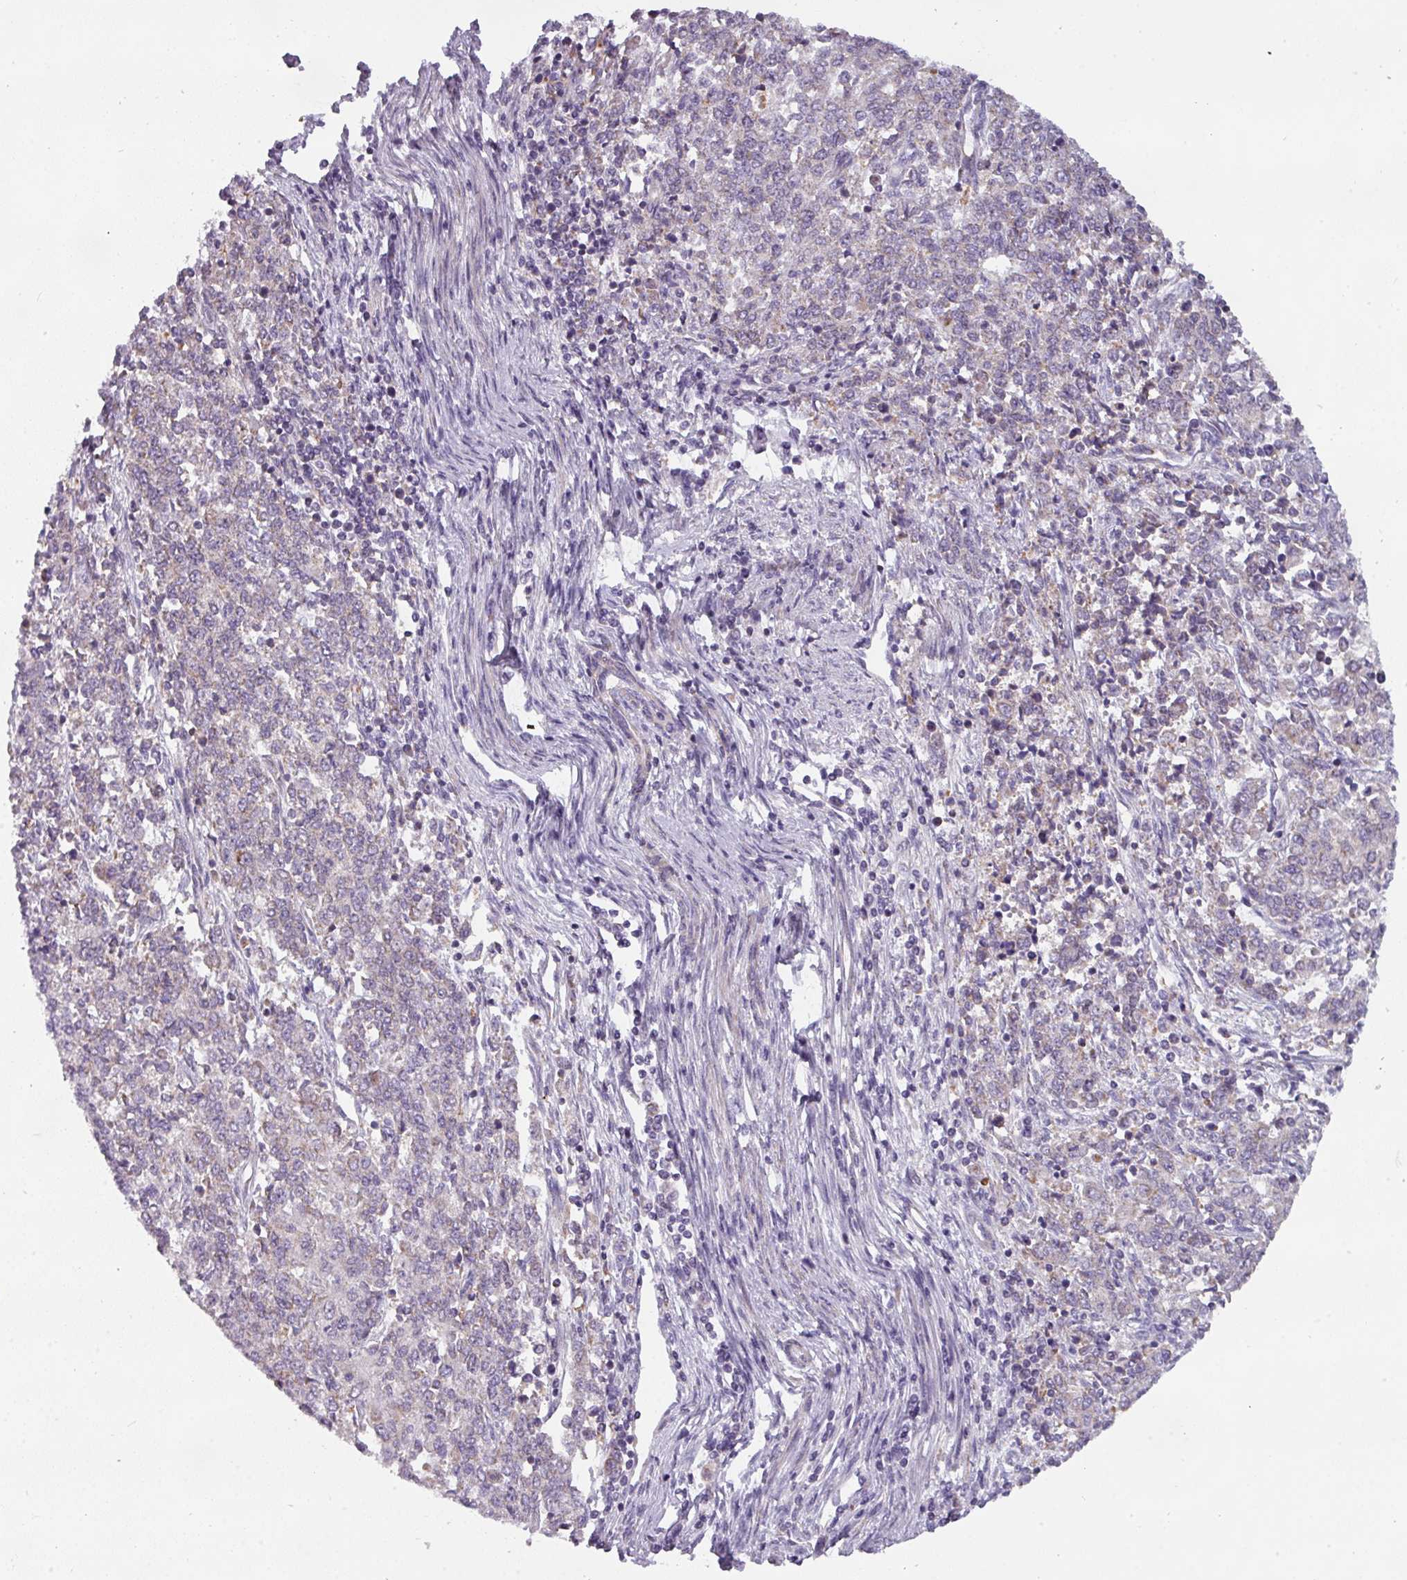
{"staining": {"intensity": "weak", "quantity": "<25%", "location": "cytoplasmic/membranous"}, "tissue": "endometrial cancer", "cell_type": "Tumor cells", "image_type": "cancer", "snomed": [{"axis": "morphology", "description": "Adenocarcinoma, NOS"}, {"axis": "topography", "description": "Endometrium"}], "caption": "Tumor cells are negative for protein expression in human endometrial cancer (adenocarcinoma).", "gene": "C2orf68", "patient": {"sex": "female", "age": 50}}